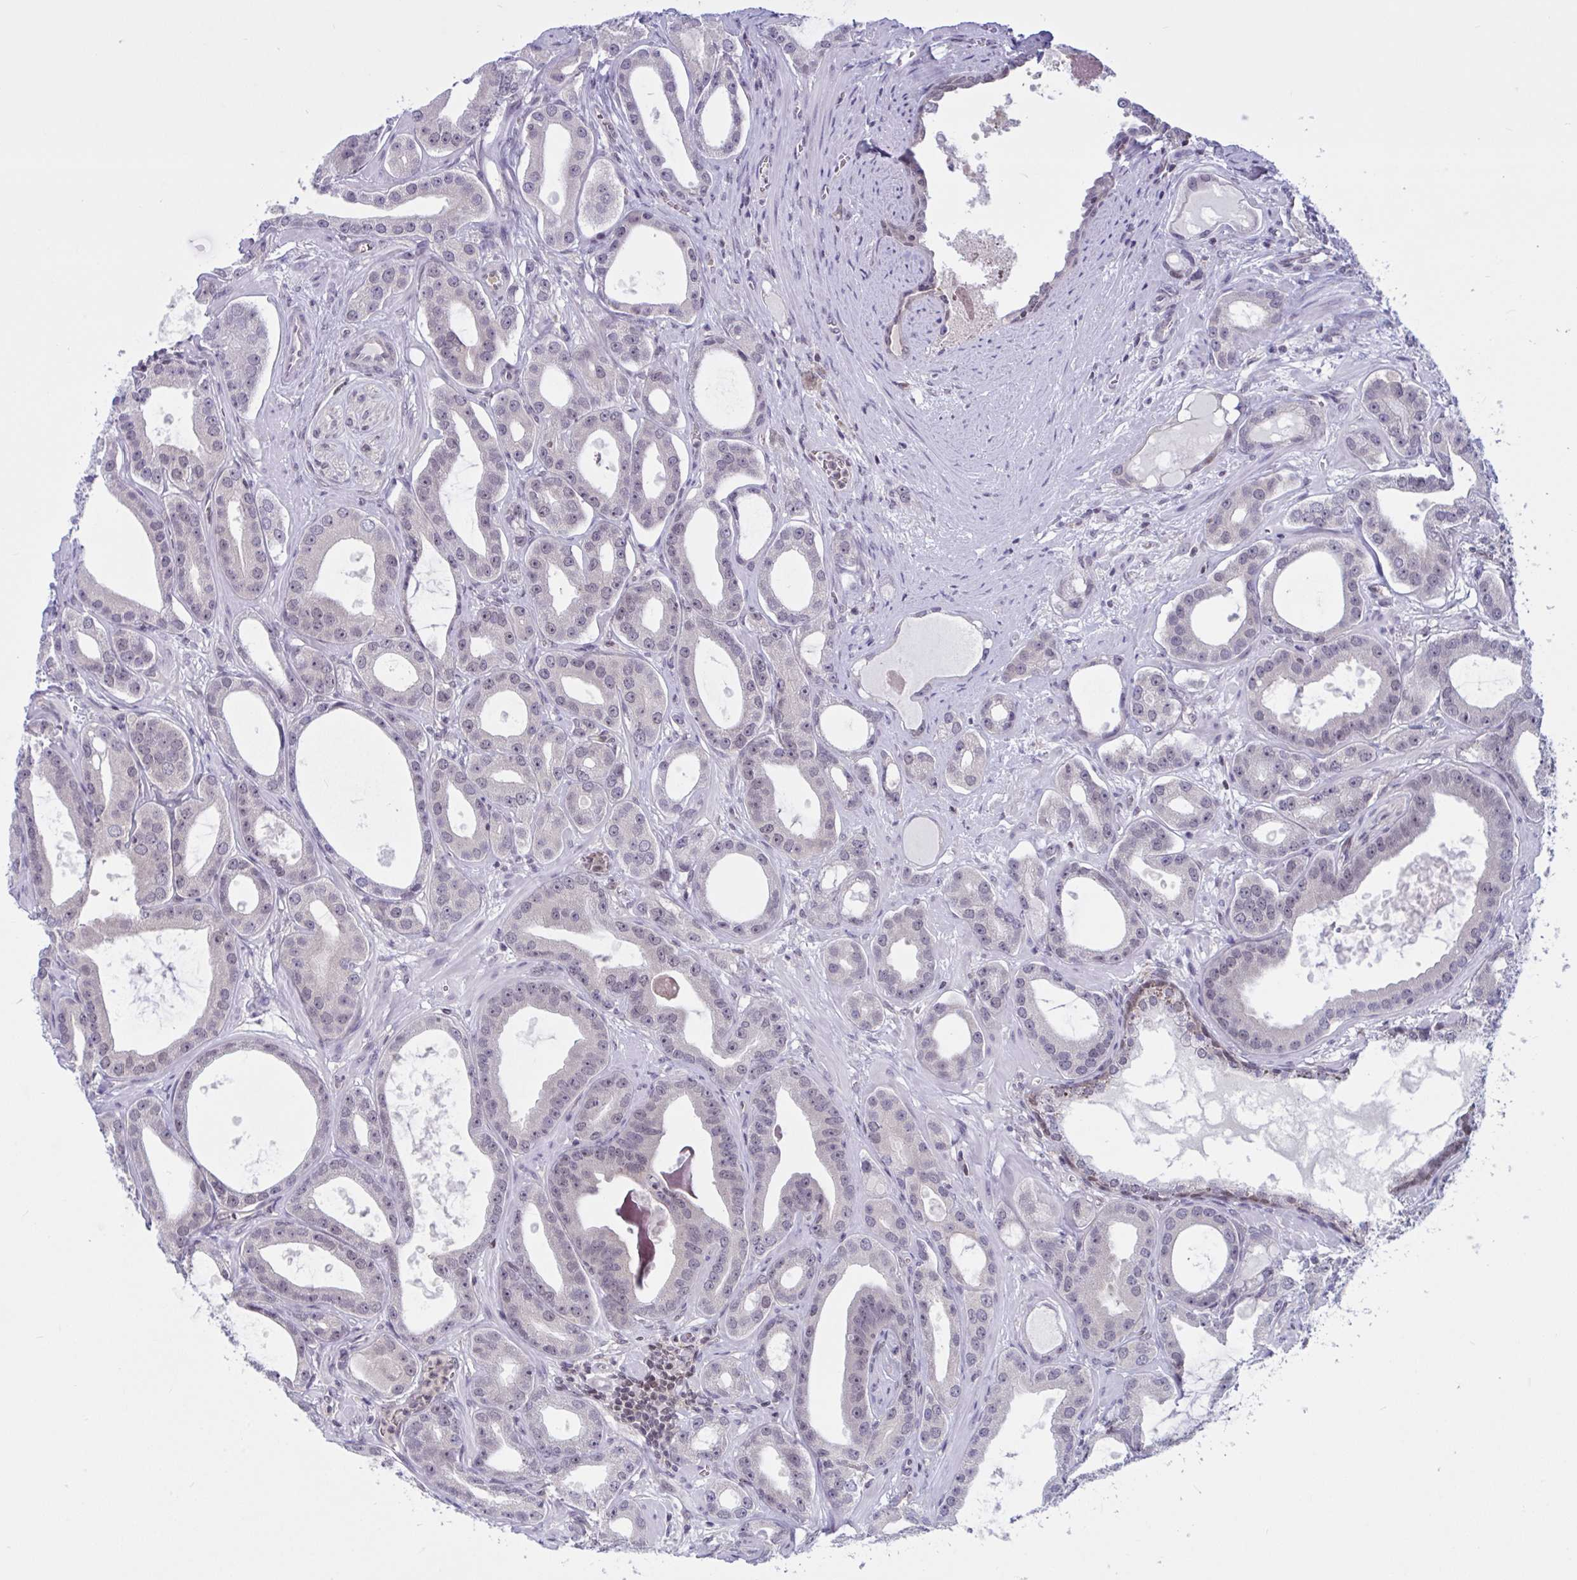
{"staining": {"intensity": "negative", "quantity": "none", "location": "none"}, "tissue": "prostate cancer", "cell_type": "Tumor cells", "image_type": "cancer", "snomed": [{"axis": "morphology", "description": "Adenocarcinoma, High grade"}, {"axis": "topography", "description": "Prostate"}], "caption": "Human prostate cancer stained for a protein using IHC reveals no staining in tumor cells.", "gene": "TSN", "patient": {"sex": "male", "age": 65}}